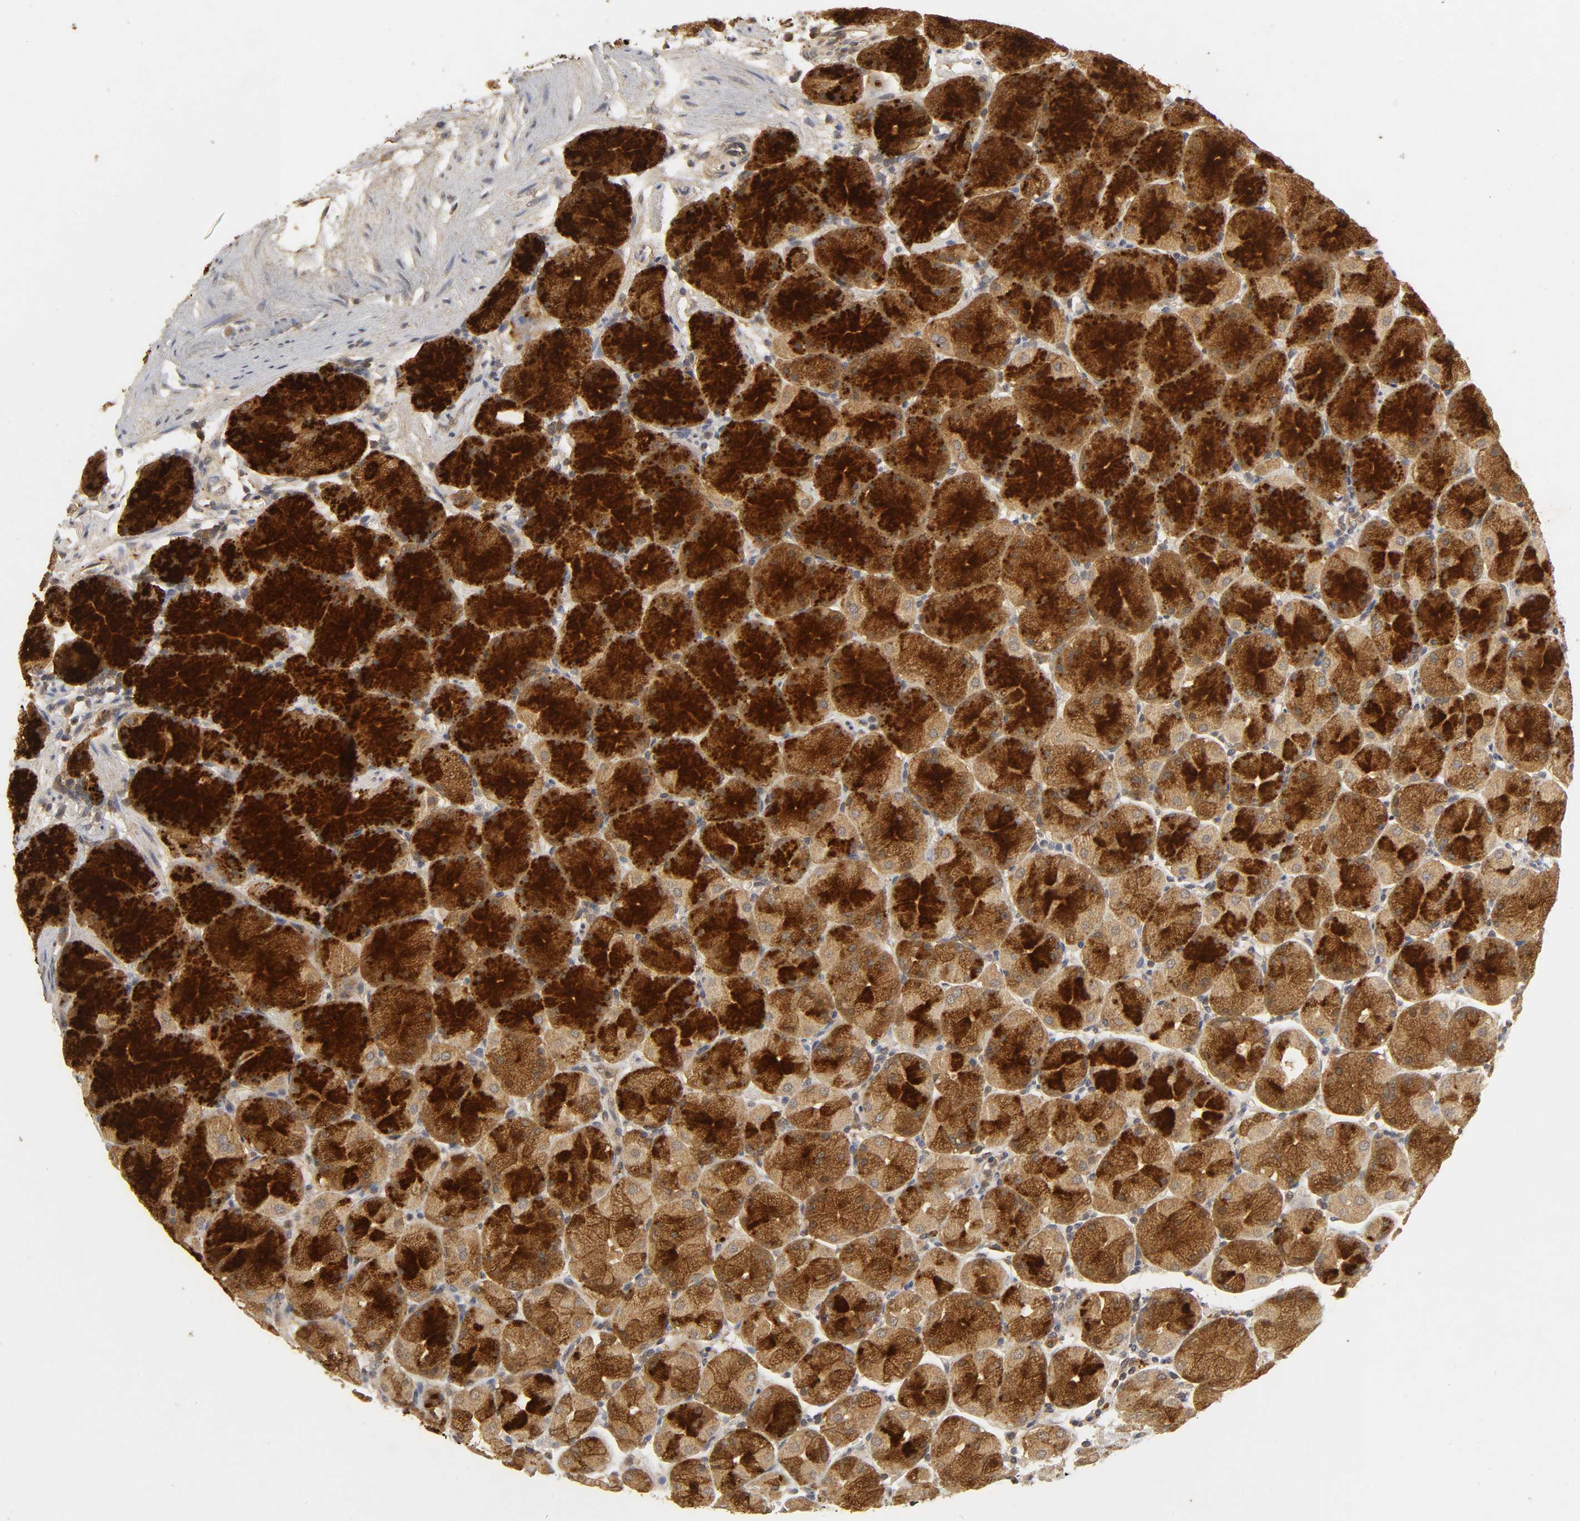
{"staining": {"intensity": "strong", "quantity": ">75%", "location": "cytoplasmic/membranous"}, "tissue": "stomach", "cell_type": "Glandular cells", "image_type": "normal", "snomed": [{"axis": "morphology", "description": "Normal tissue, NOS"}, {"axis": "topography", "description": "Stomach, upper"}, {"axis": "topography", "description": "Stomach"}], "caption": "The immunohistochemical stain highlights strong cytoplasmic/membranous staining in glandular cells of unremarkable stomach.", "gene": "TRAF6", "patient": {"sex": "male", "age": 76}}